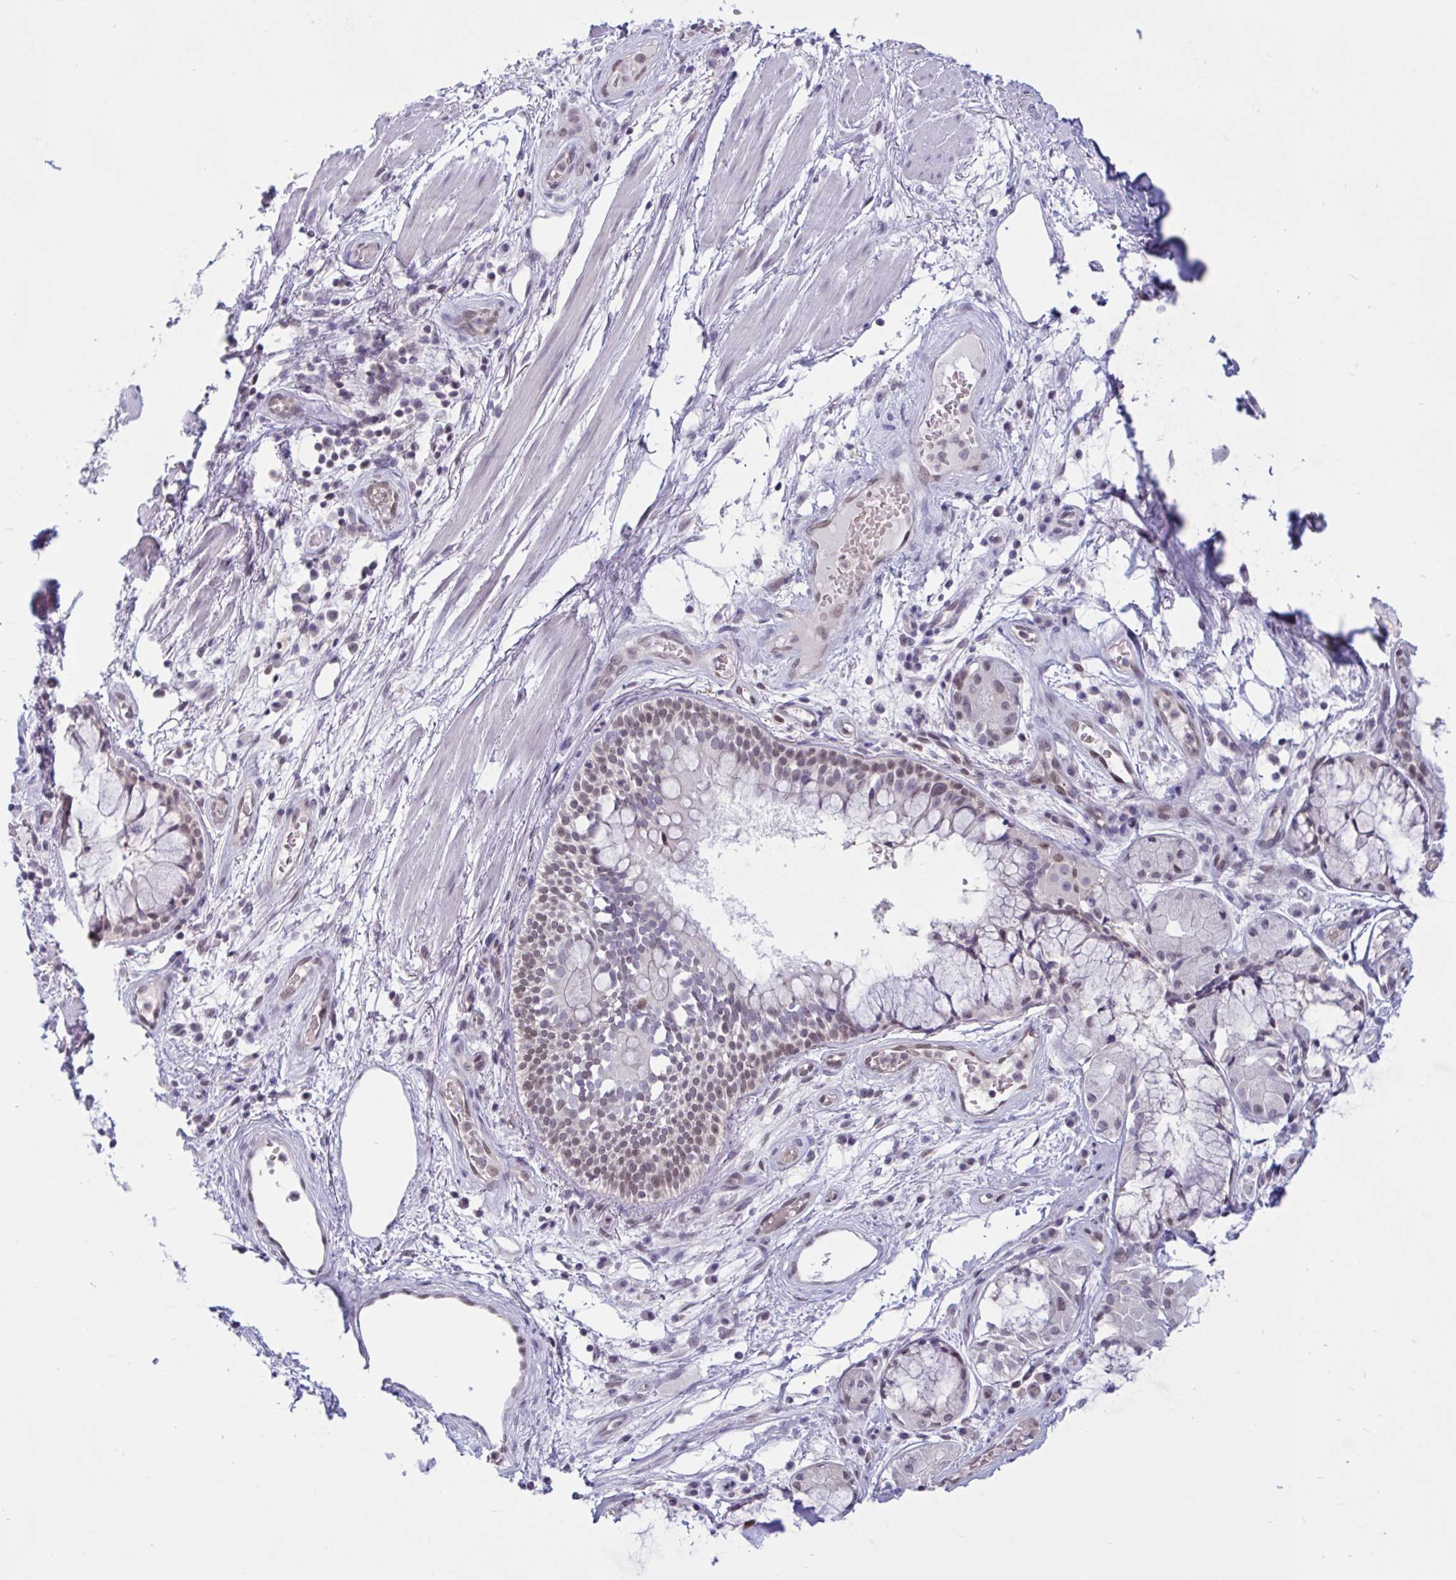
{"staining": {"intensity": "negative", "quantity": "none", "location": "none"}, "tissue": "adipose tissue", "cell_type": "Adipocytes", "image_type": "normal", "snomed": [{"axis": "morphology", "description": "Normal tissue, NOS"}, {"axis": "topography", "description": "Cartilage tissue"}, {"axis": "topography", "description": "Bronchus"}], "caption": "DAB immunohistochemical staining of normal adipose tissue exhibits no significant expression in adipocytes. (DAB (3,3'-diaminobenzidine) immunohistochemistry with hematoxylin counter stain).", "gene": "TSN", "patient": {"sex": "male", "age": 64}}